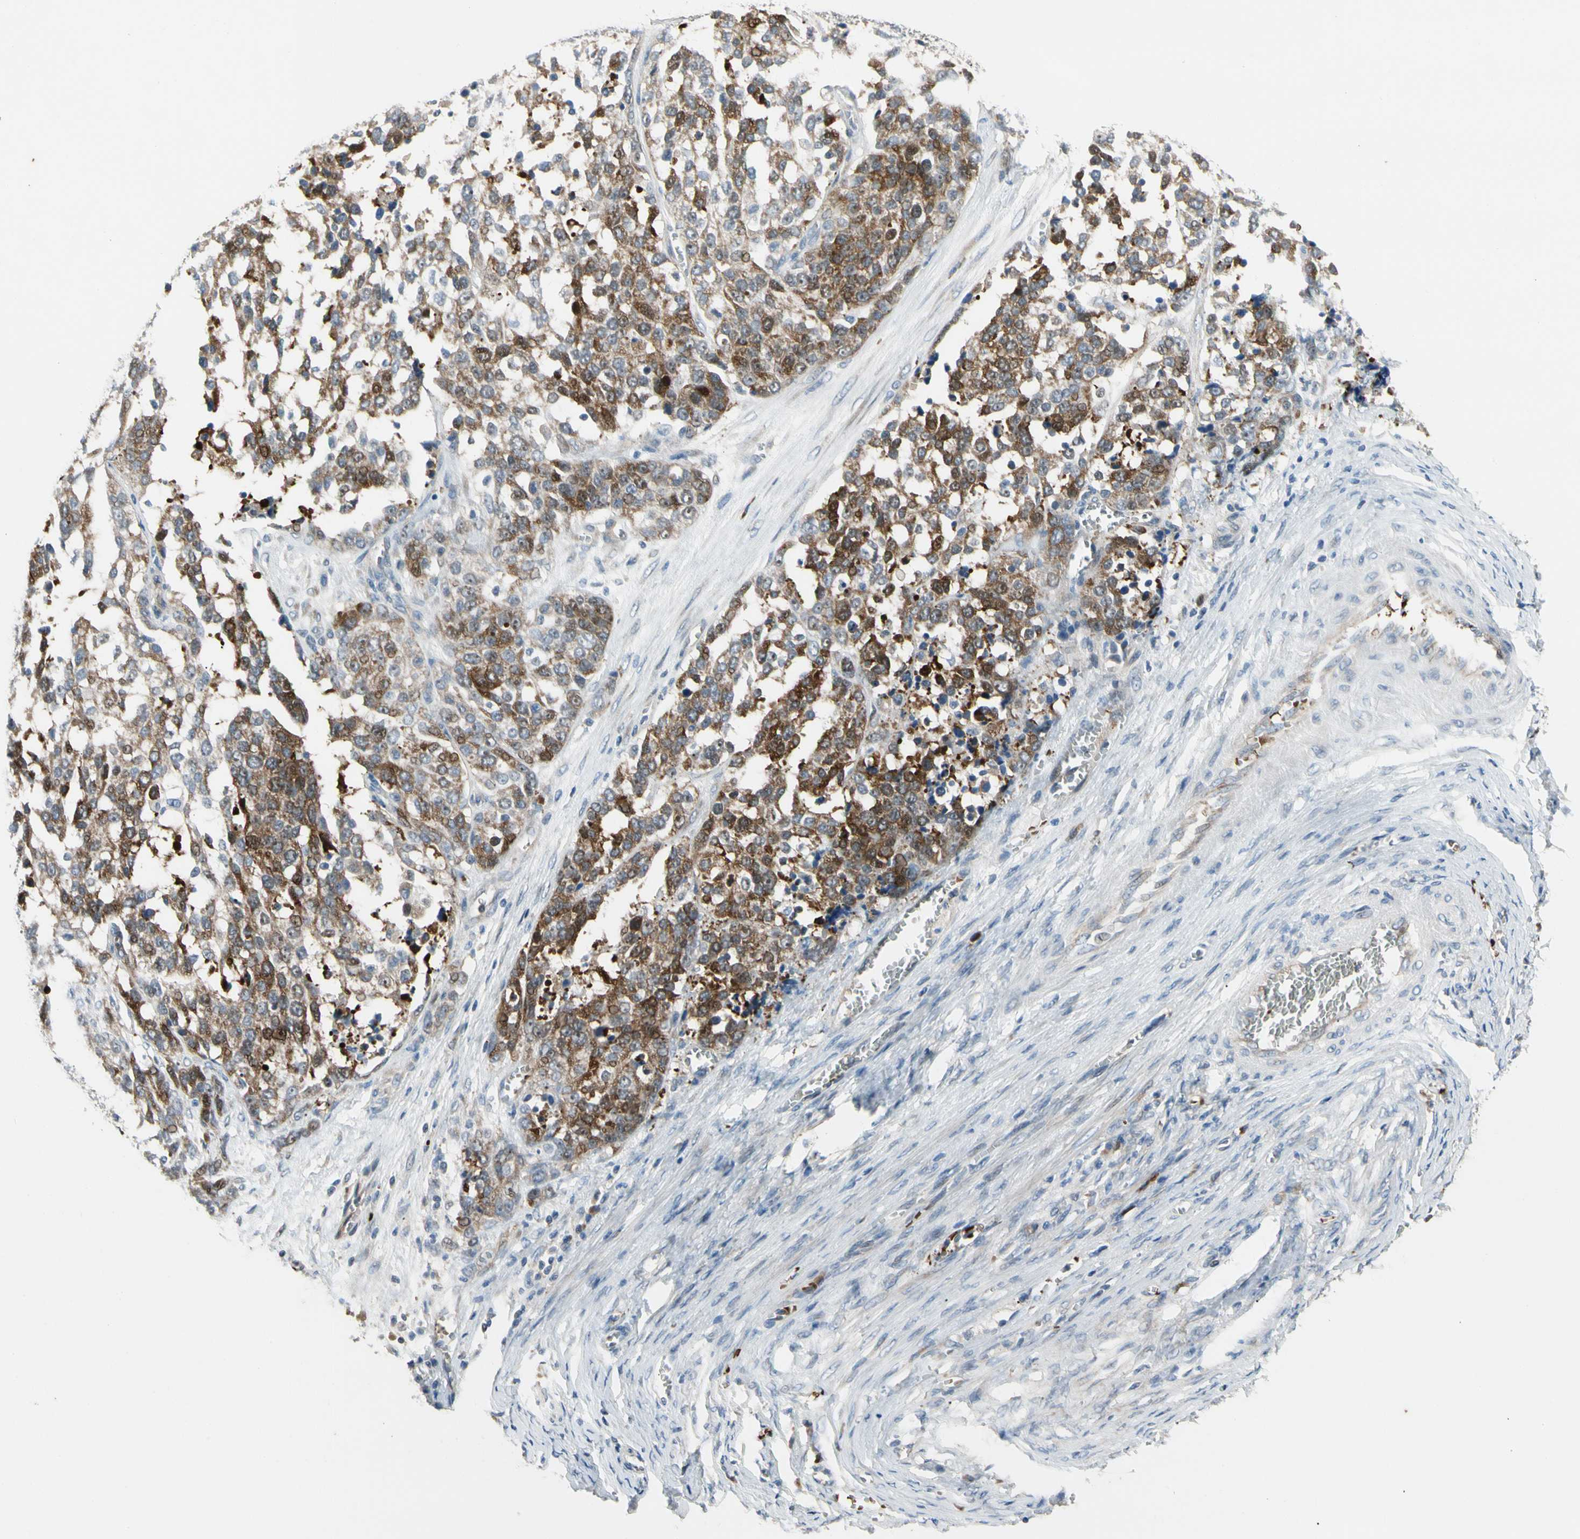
{"staining": {"intensity": "moderate", "quantity": ">75%", "location": "cytoplasmic/membranous"}, "tissue": "ovarian cancer", "cell_type": "Tumor cells", "image_type": "cancer", "snomed": [{"axis": "morphology", "description": "Cystadenocarcinoma, serous, NOS"}, {"axis": "topography", "description": "Ovary"}], "caption": "Immunohistochemical staining of ovarian cancer (serous cystadenocarcinoma) reveals medium levels of moderate cytoplasmic/membranous expression in about >75% of tumor cells.", "gene": "HMGCR", "patient": {"sex": "female", "age": 44}}